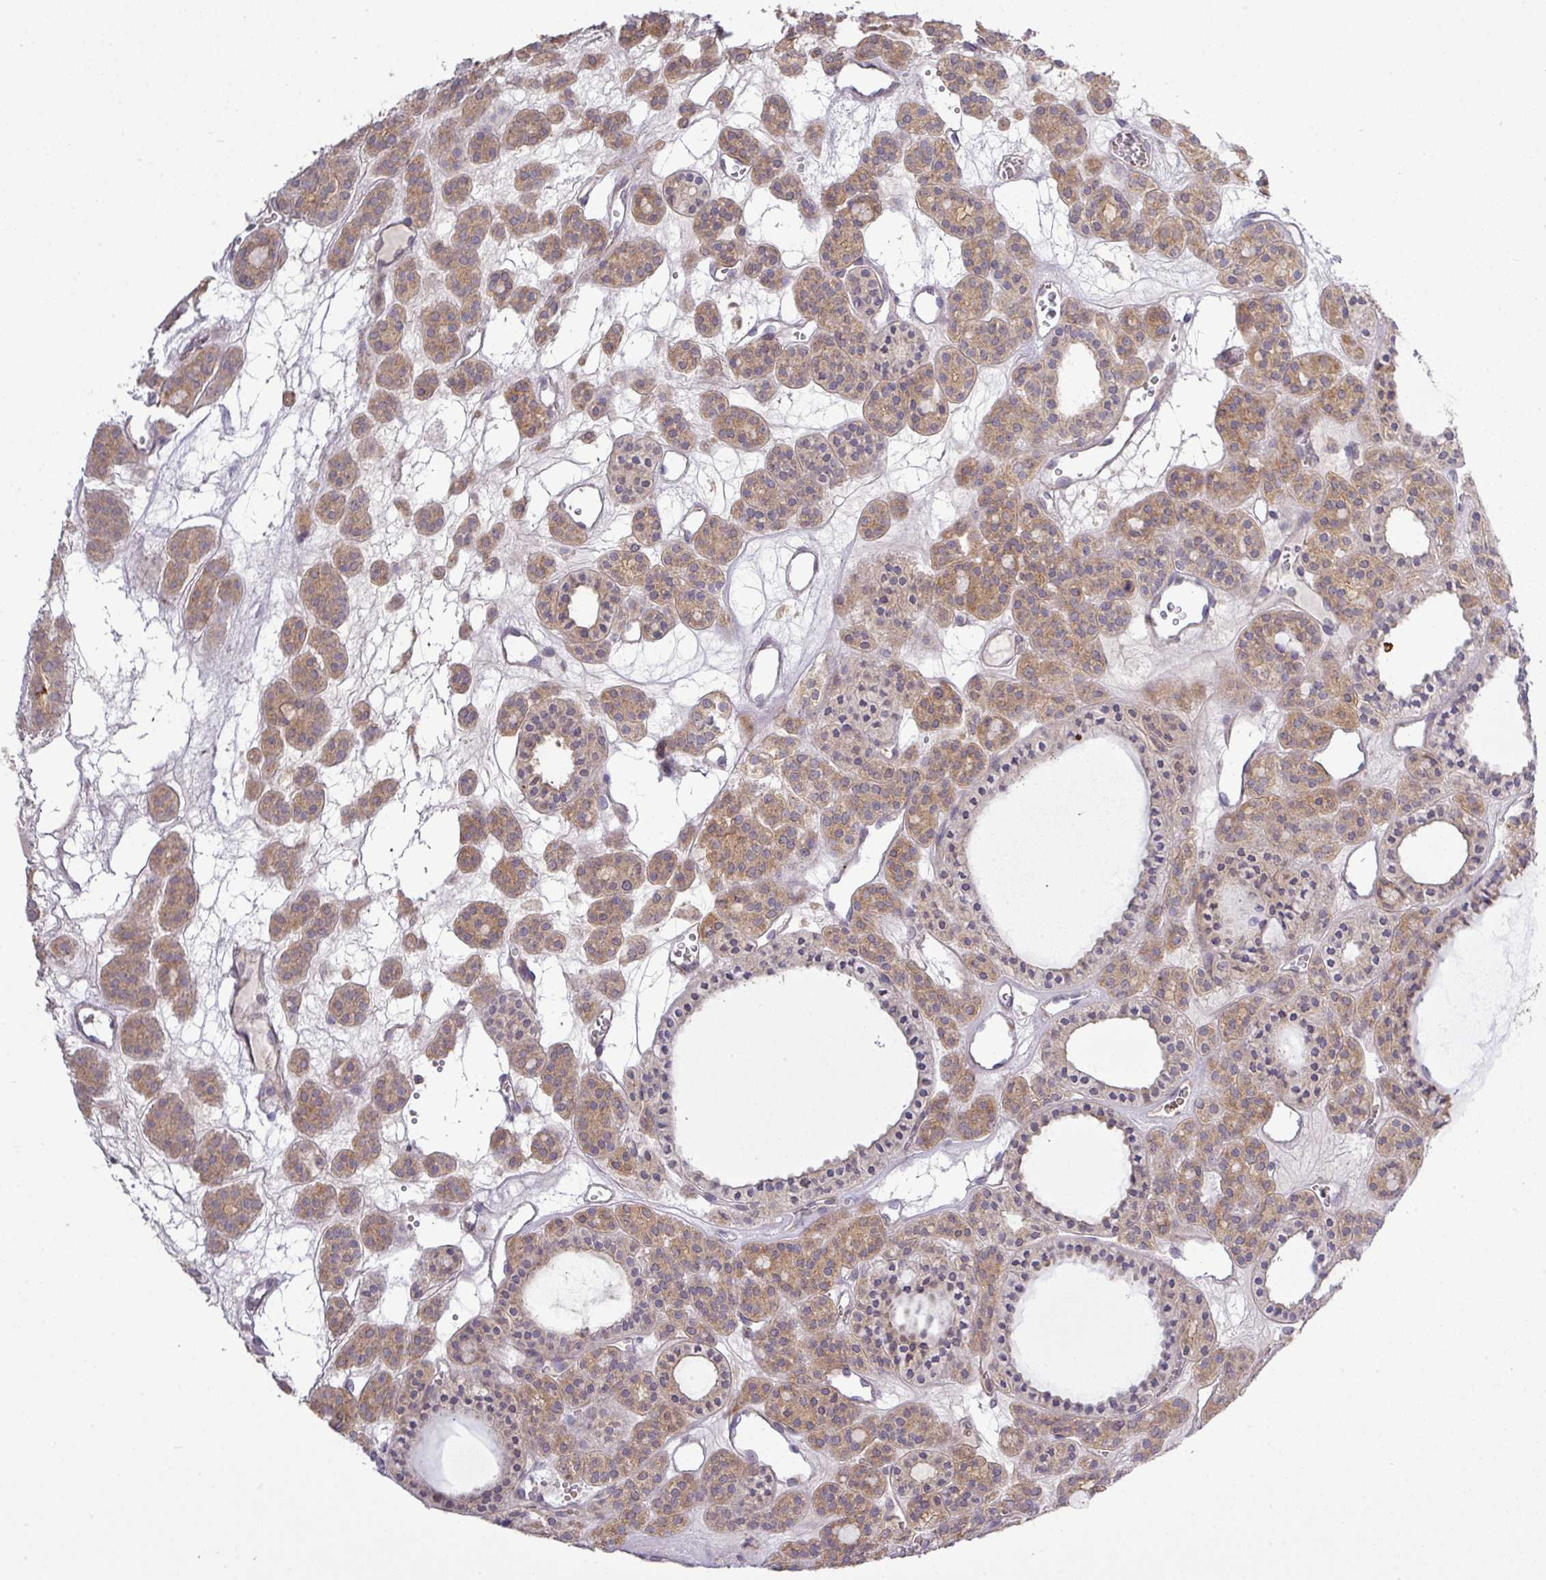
{"staining": {"intensity": "moderate", "quantity": ">75%", "location": "cytoplasmic/membranous"}, "tissue": "thyroid cancer", "cell_type": "Tumor cells", "image_type": "cancer", "snomed": [{"axis": "morphology", "description": "Follicular adenoma carcinoma, NOS"}, {"axis": "topography", "description": "Thyroid gland"}], "caption": "Immunohistochemical staining of human thyroid follicular adenoma carcinoma shows moderate cytoplasmic/membranous protein staining in approximately >75% of tumor cells.", "gene": "TPRA1", "patient": {"sex": "female", "age": 63}}